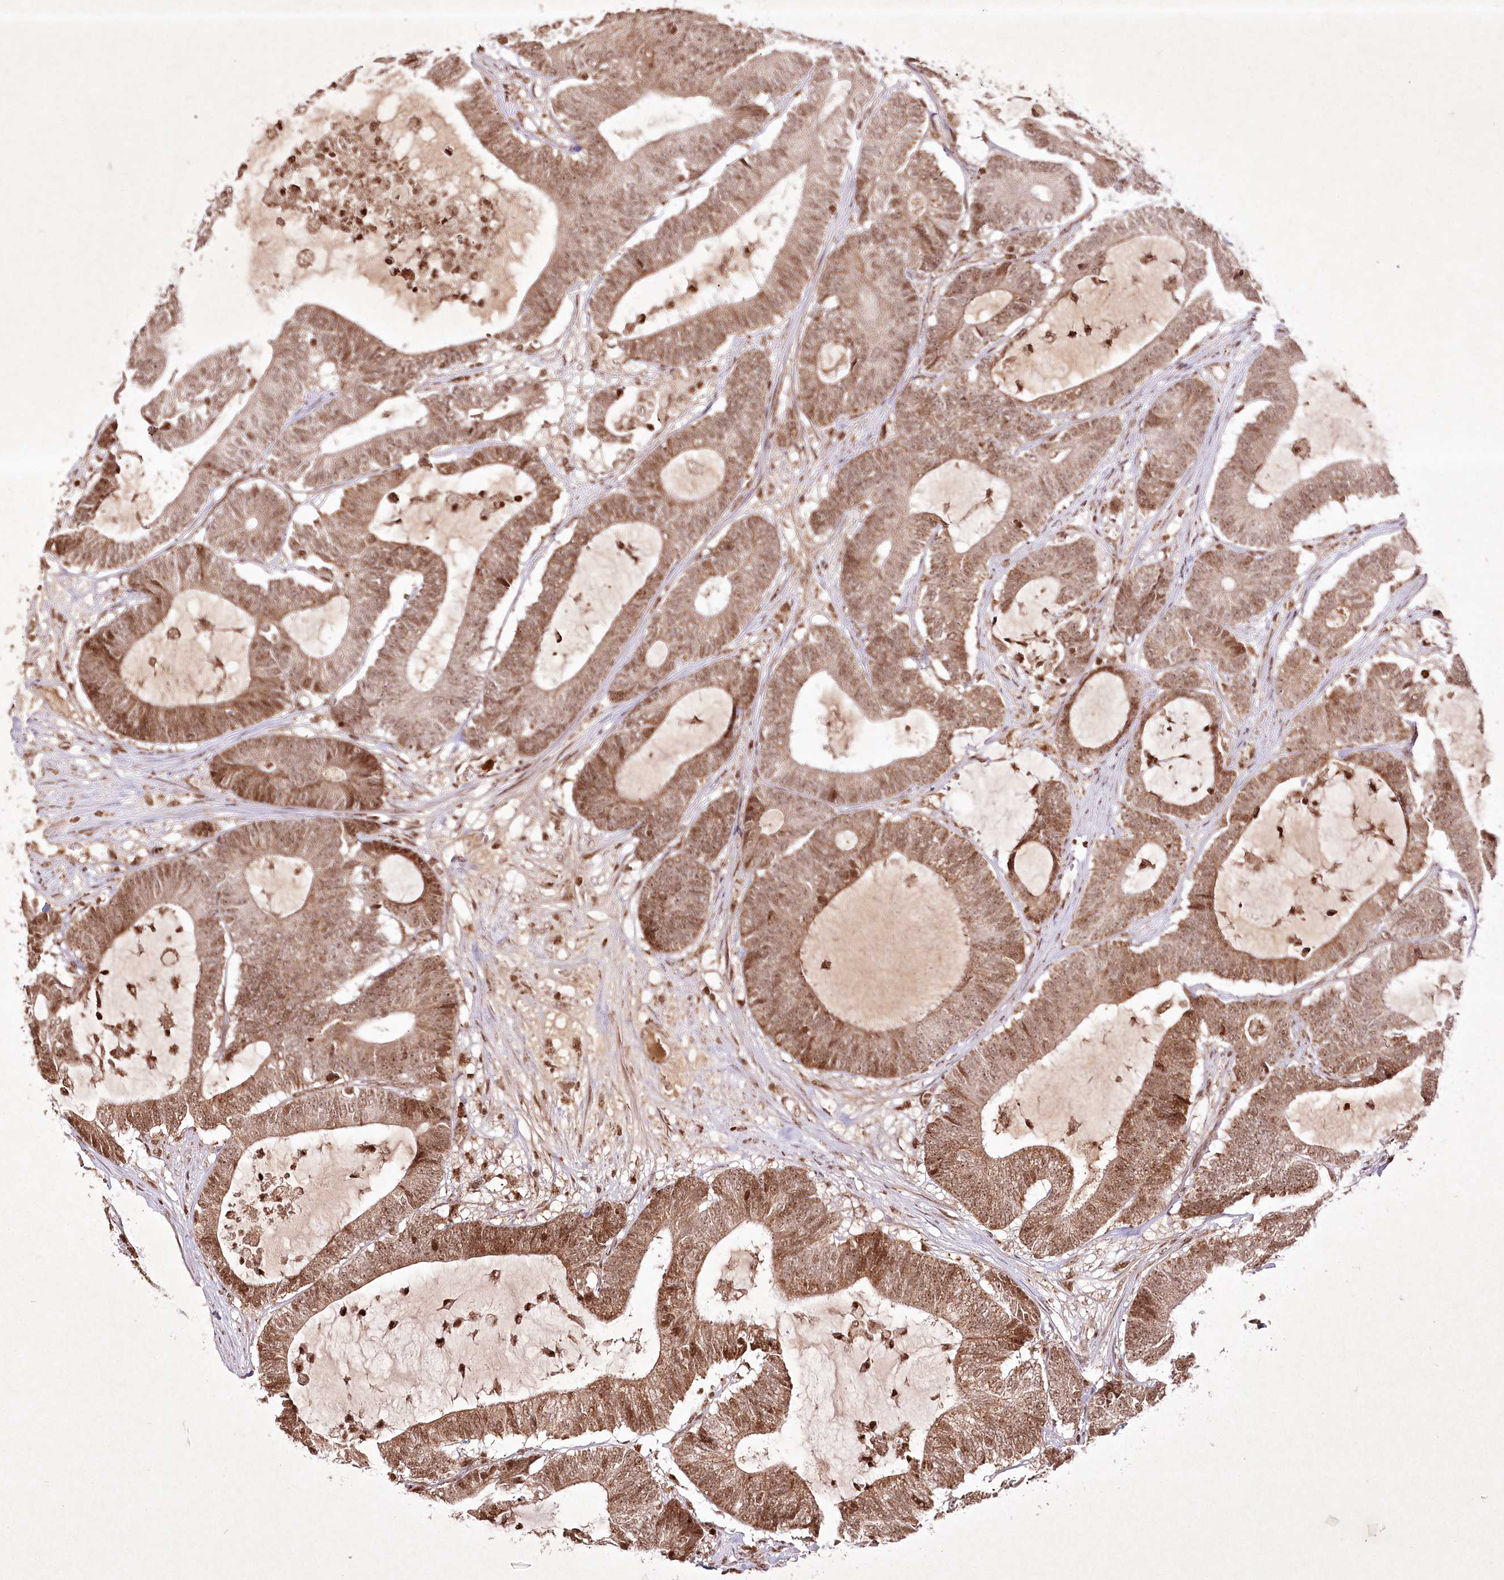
{"staining": {"intensity": "moderate", "quantity": ">75%", "location": "cytoplasmic/membranous,nuclear"}, "tissue": "colorectal cancer", "cell_type": "Tumor cells", "image_type": "cancer", "snomed": [{"axis": "morphology", "description": "Adenocarcinoma, NOS"}, {"axis": "topography", "description": "Colon"}], "caption": "The immunohistochemical stain highlights moderate cytoplasmic/membranous and nuclear positivity in tumor cells of colorectal cancer (adenocarcinoma) tissue. The staining was performed using DAB (3,3'-diaminobenzidine), with brown indicating positive protein expression. Nuclei are stained blue with hematoxylin.", "gene": "CARM1", "patient": {"sex": "female", "age": 84}}